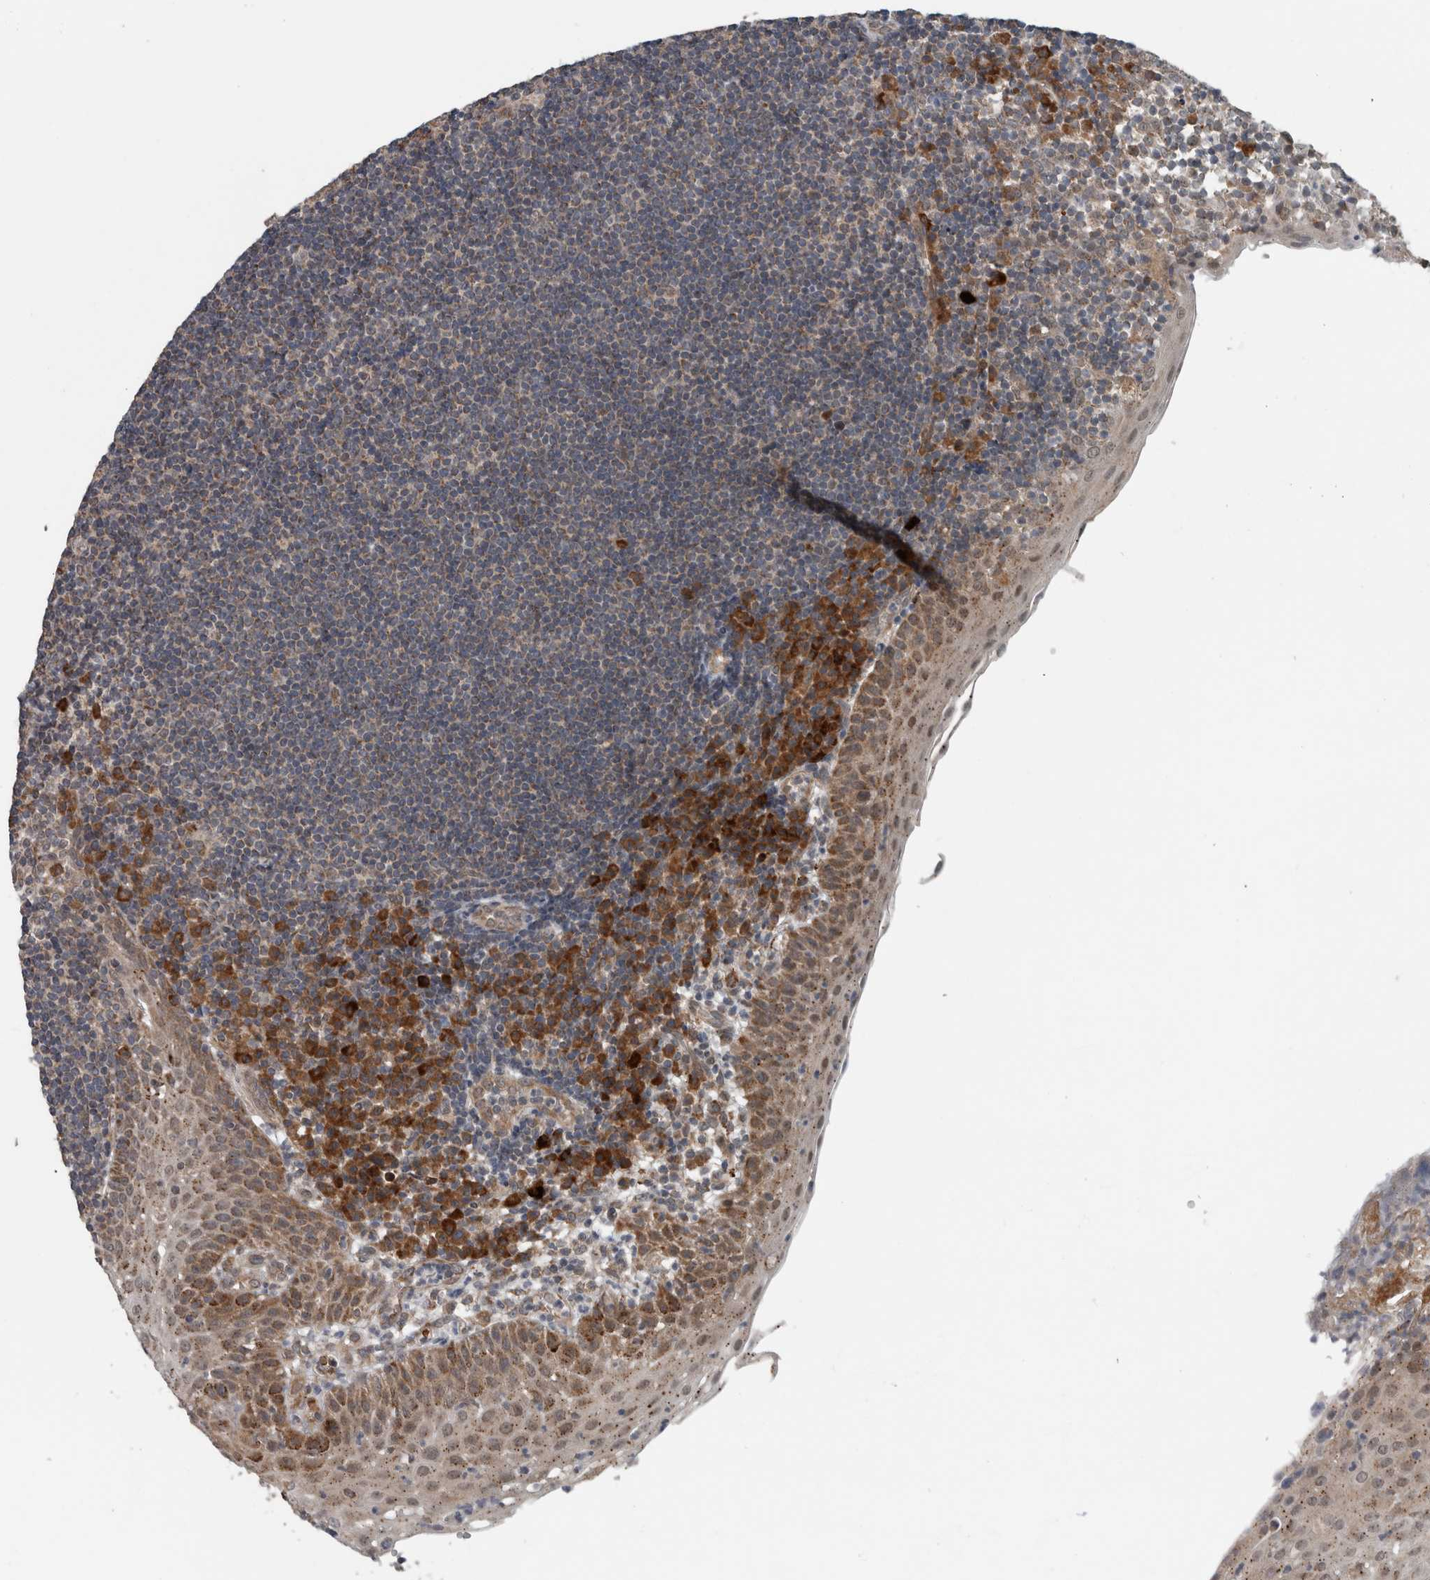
{"staining": {"intensity": "weak", "quantity": "25%-75%", "location": "cytoplasmic/membranous"}, "tissue": "tonsil", "cell_type": "Germinal center cells", "image_type": "normal", "snomed": [{"axis": "morphology", "description": "Normal tissue, NOS"}, {"axis": "topography", "description": "Tonsil"}], "caption": "IHC of normal human tonsil exhibits low levels of weak cytoplasmic/membranous positivity in approximately 25%-75% of germinal center cells. The staining is performed using DAB brown chromogen to label protein expression. The nuclei are counter-stained blue using hematoxylin.", "gene": "GBA2", "patient": {"sex": "female", "age": 40}}